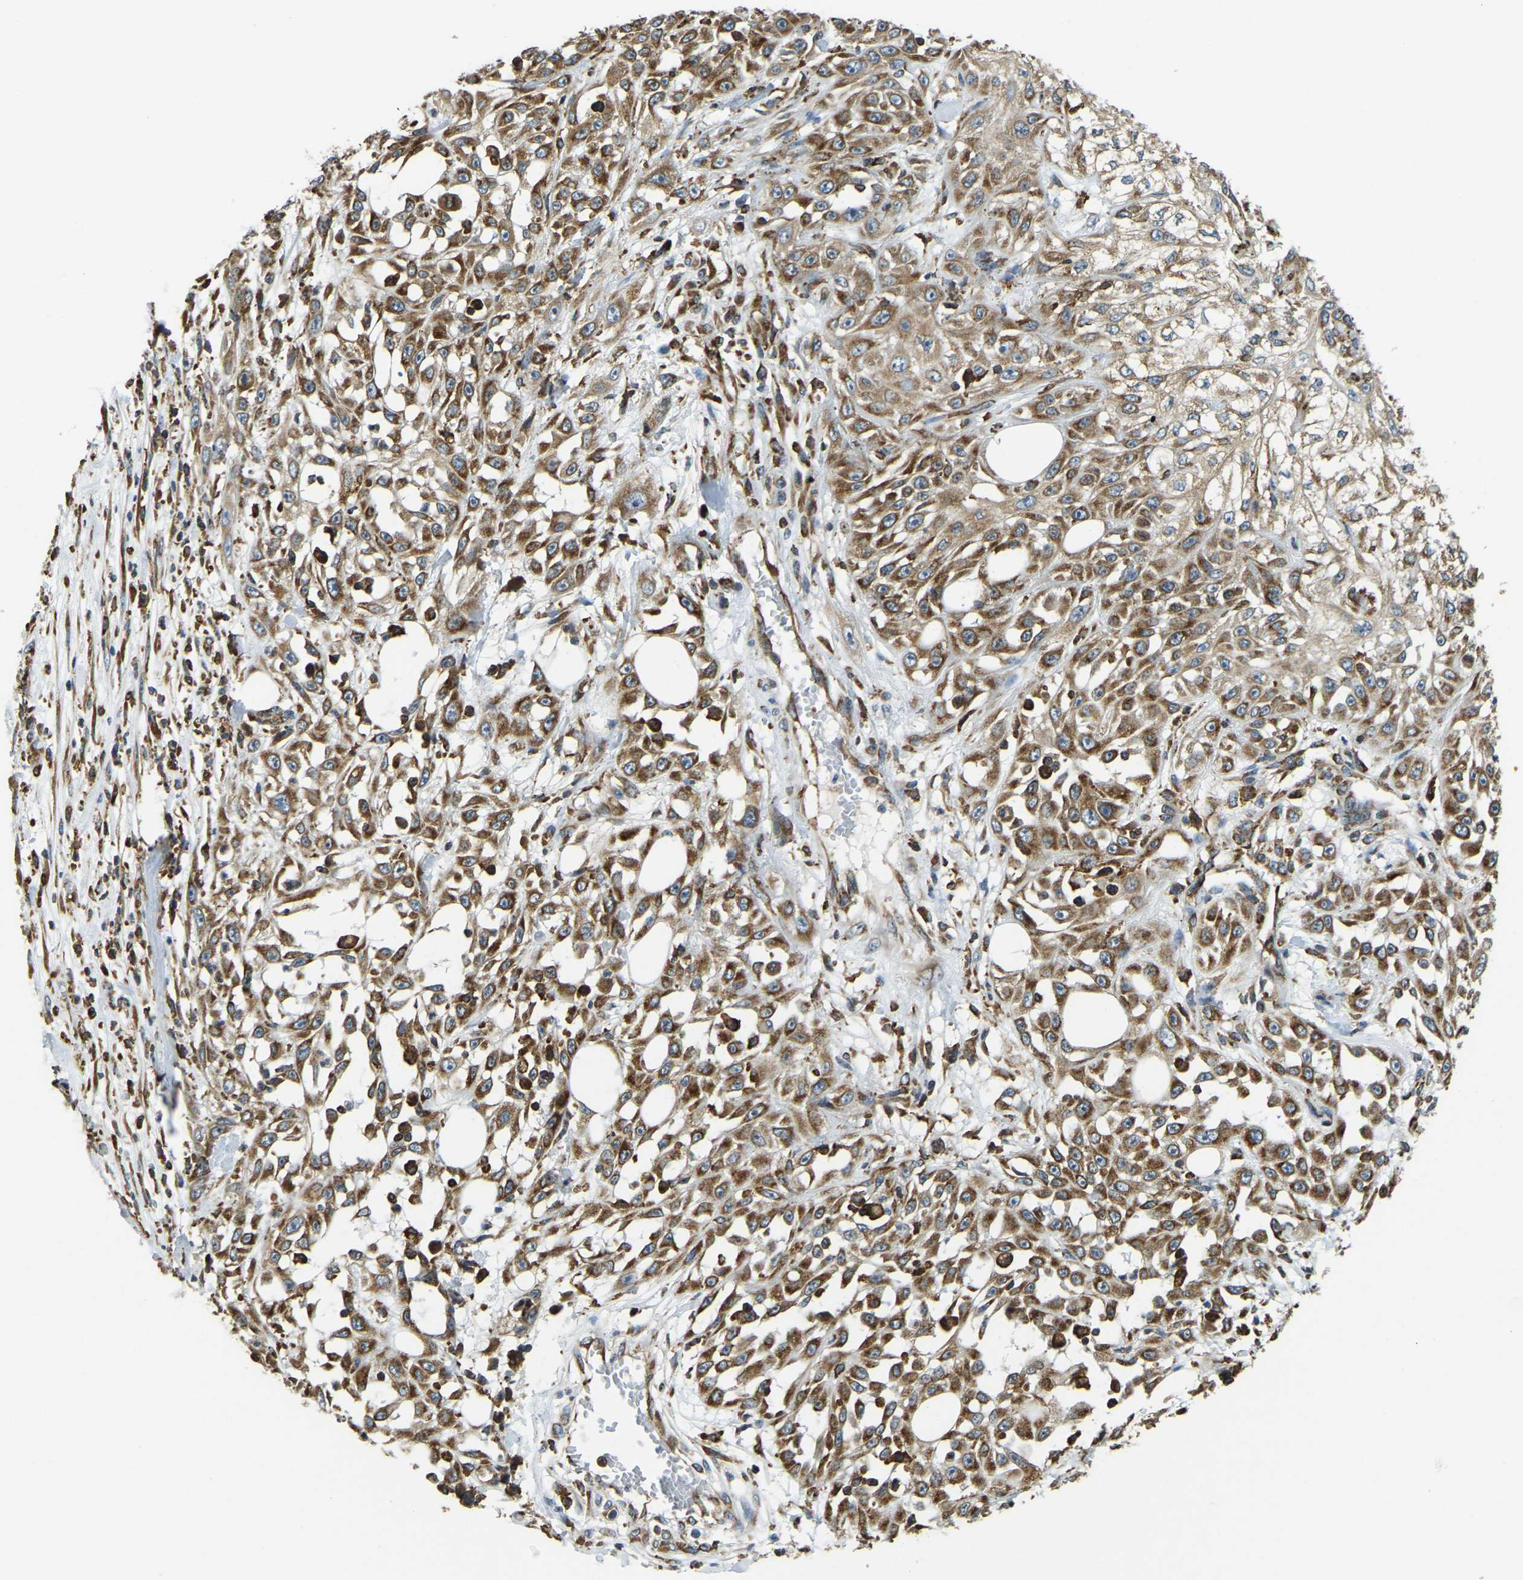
{"staining": {"intensity": "strong", "quantity": ">75%", "location": "cytoplasmic/membranous"}, "tissue": "skin cancer", "cell_type": "Tumor cells", "image_type": "cancer", "snomed": [{"axis": "morphology", "description": "Squamous cell carcinoma, NOS"}, {"axis": "morphology", "description": "Squamous cell carcinoma, metastatic, NOS"}, {"axis": "topography", "description": "Skin"}, {"axis": "topography", "description": "Lymph node"}], "caption": "Skin cancer (squamous cell carcinoma) stained with a protein marker shows strong staining in tumor cells.", "gene": "RNF115", "patient": {"sex": "male", "age": 75}}